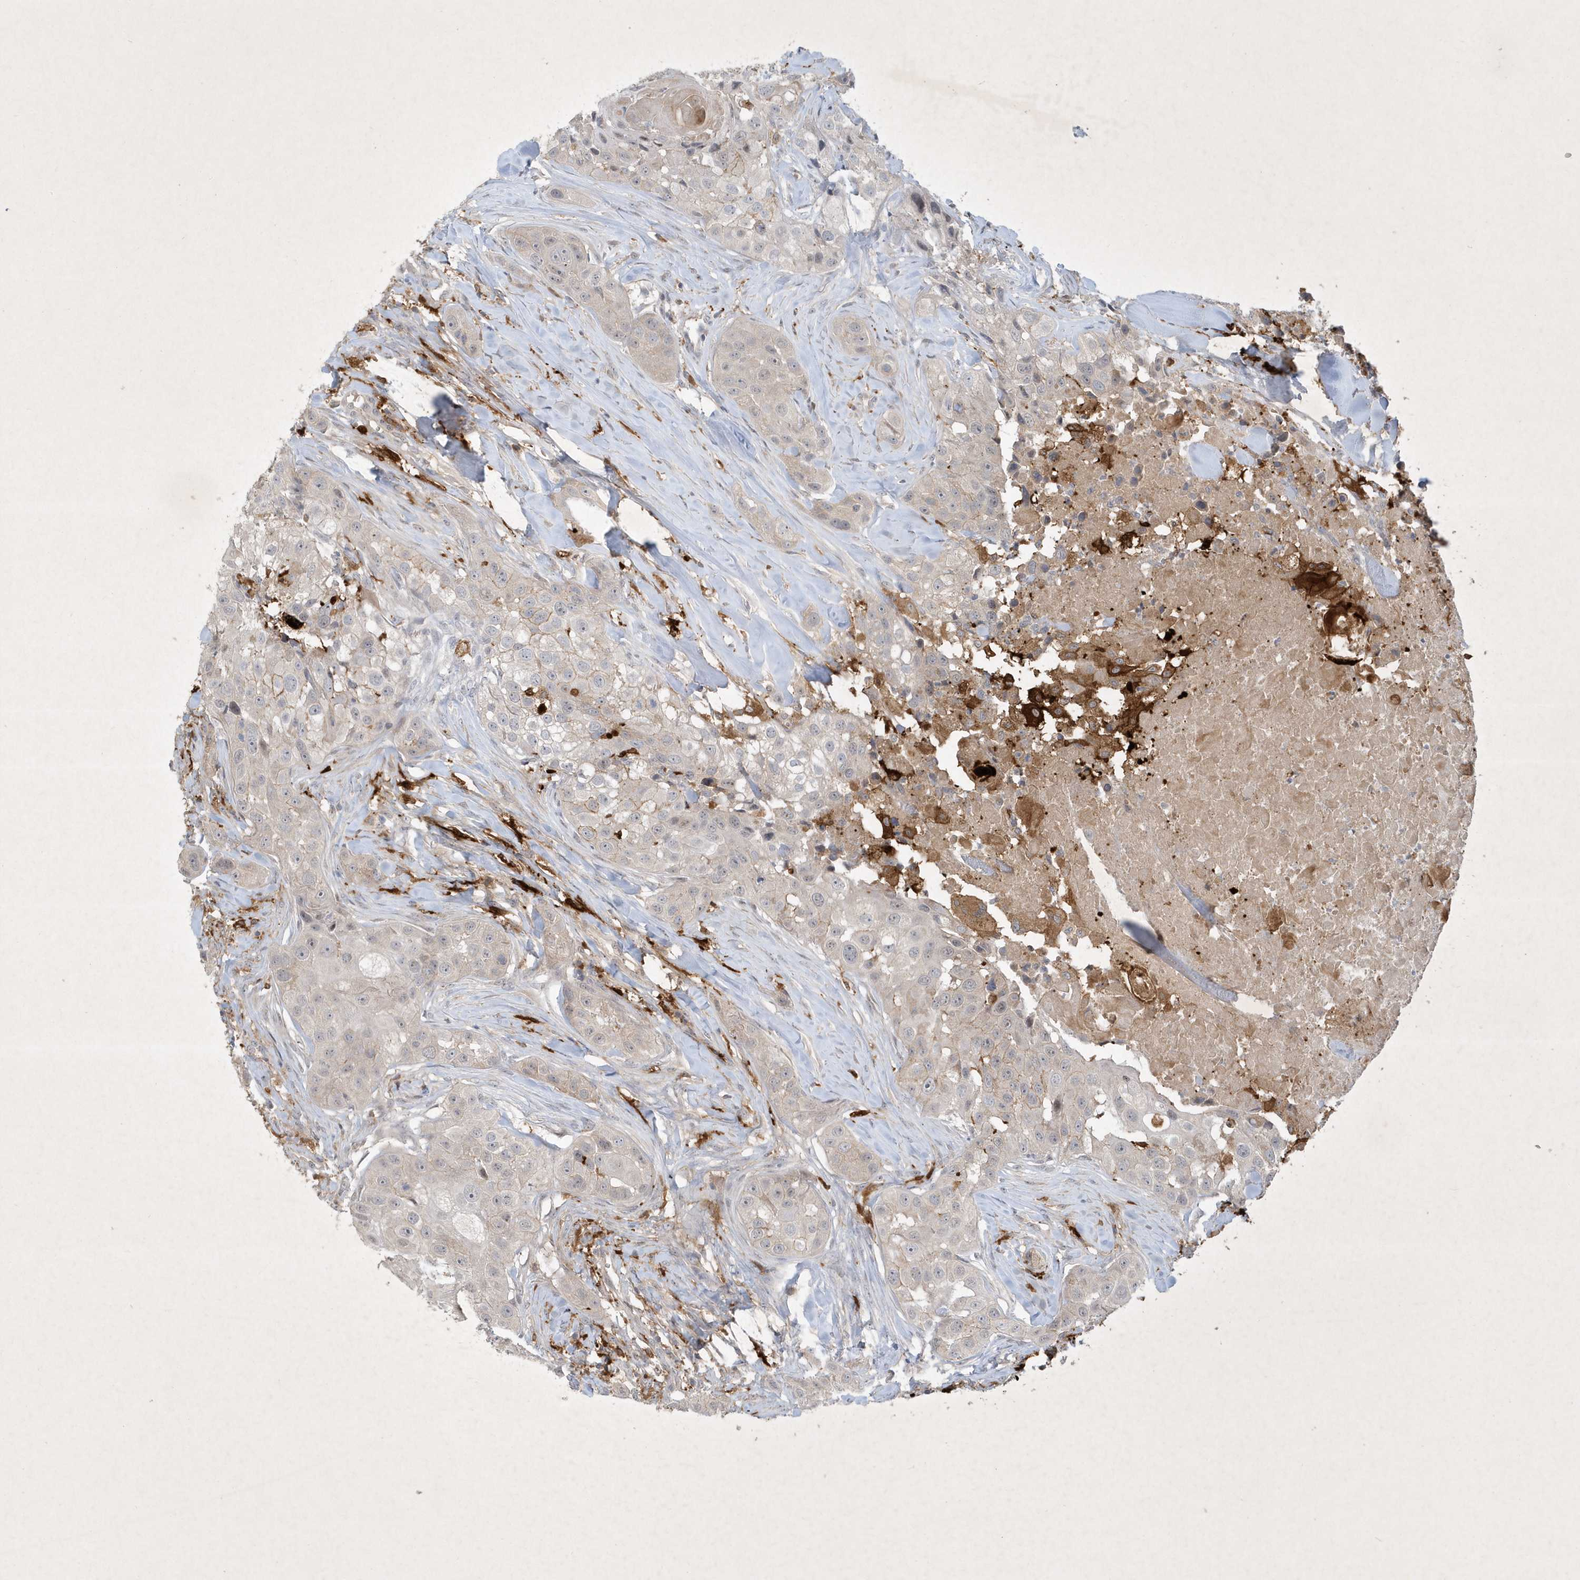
{"staining": {"intensity": "negative", "quantity": "none", "location": "none"}, "tissue": "head and neck cancer", "cell_type": "Tumor cells", "image_type": "cancer", "snomed": [{"axis": "morphology", "description": "Normal tissue, NOS"}, {"axis": "morphology", "description": "Squamous cell carcinoma, NOS"}, {"axis": "topography", "description": "Skeletal muscle"}, {"axis": "topography", "description": "Head-Neck"}], "caption": "This is an immunohistochemistry histopathology image of head and neck cancer. There is no expression in tumor cells.", "gene": "THG1L", "patient": {"sex": "male", "age": 51}}